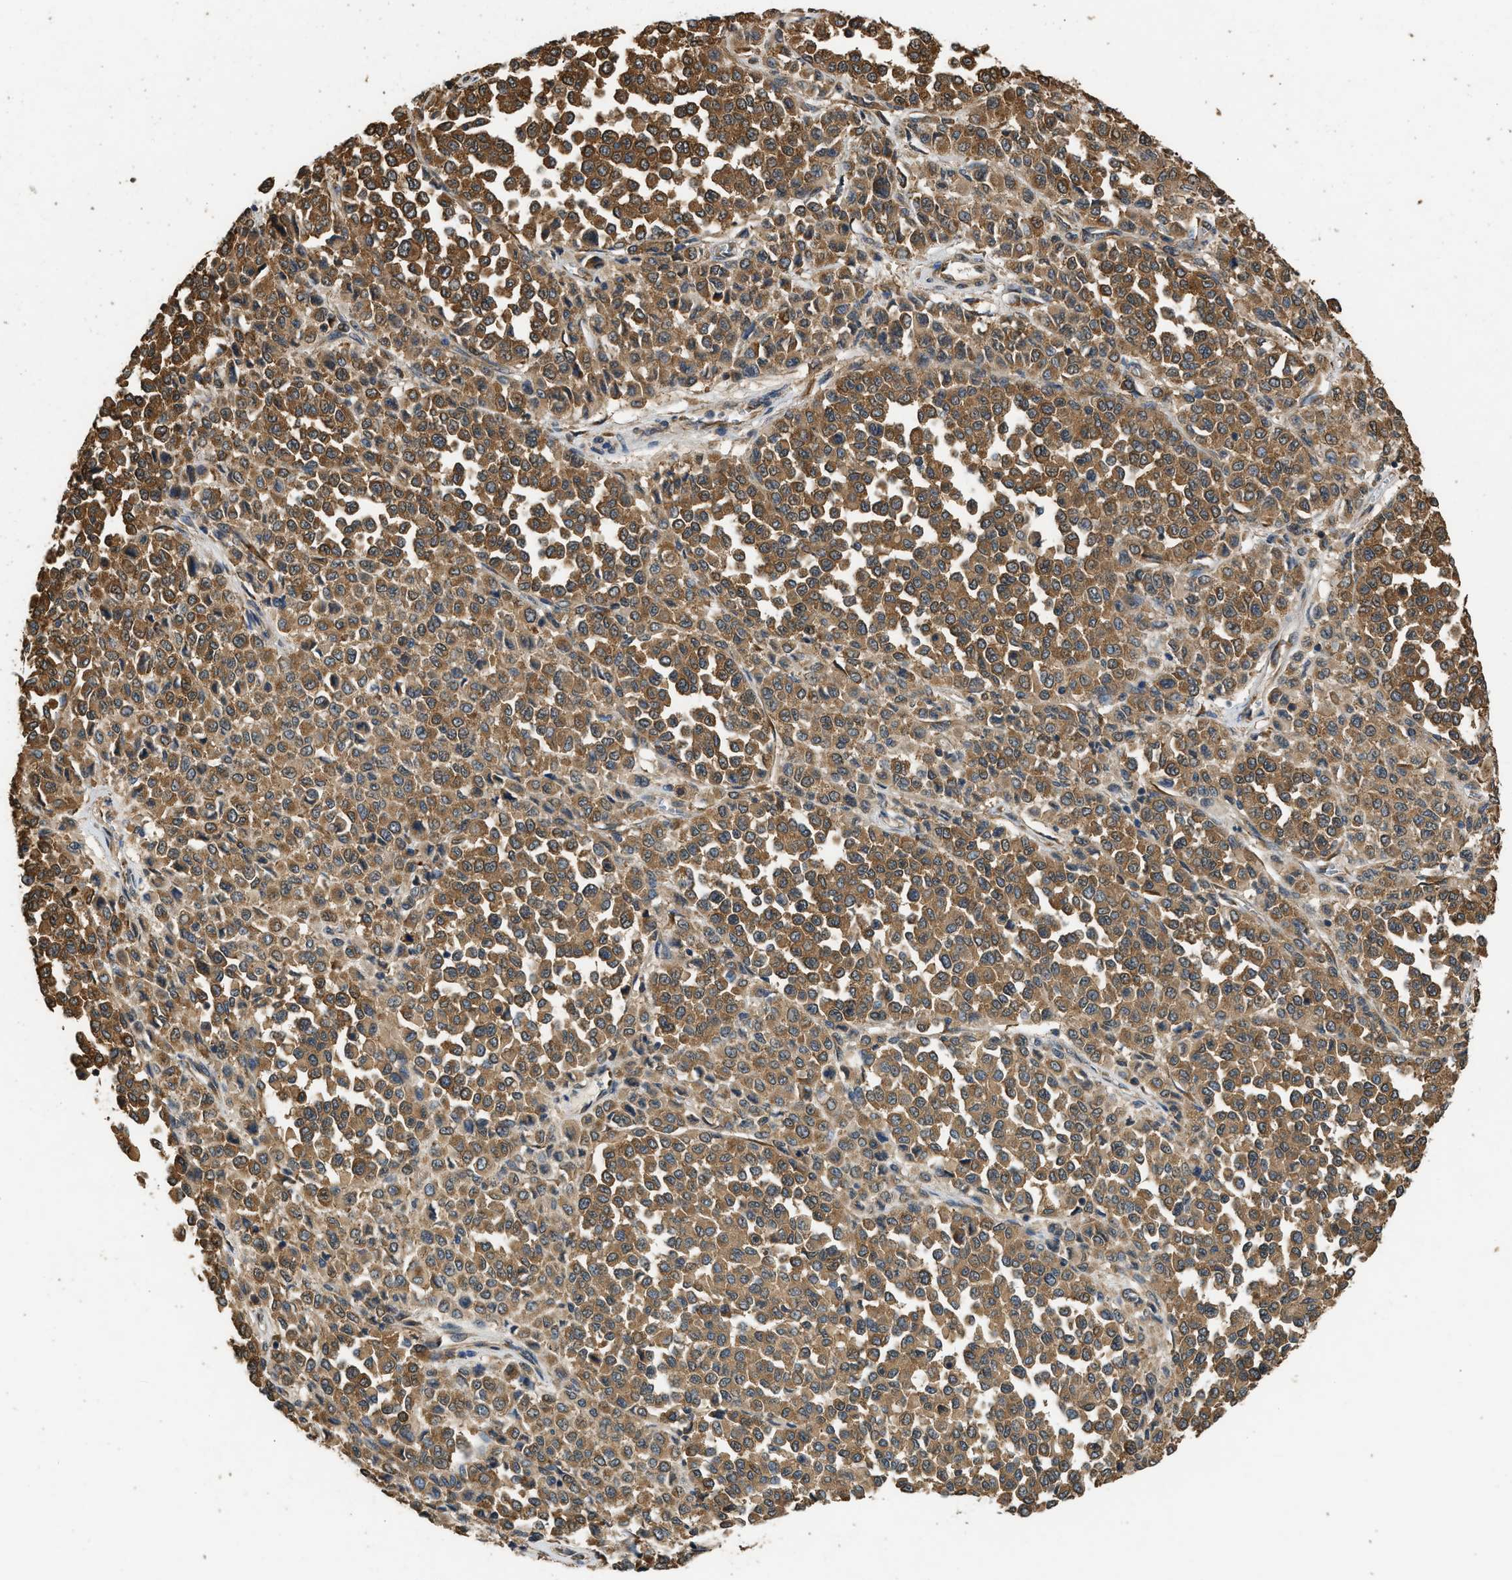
{"staining": {"intensity": "moderate", "quantity": ">75%", "location": "cytoplasmic/membranous"}, "tissue": "melanoma", "cell_type": "Tumor cells", "image_type": "cancer", "snomed": [{"axis": "morphology", "description": "Malignant melanoma, Metastatic site"}, {"axis": "topography", "description": "Pancreas"}], "caption": "This is a photomicrograph of immunohistochemistry staining of malignant melanoma (metastatic site), which shows moderate positivity in the cytoplasmic/membranous of tumor cells.", "gene": "SLC36A4", "patient": {"sex": "female", "age": 30}}